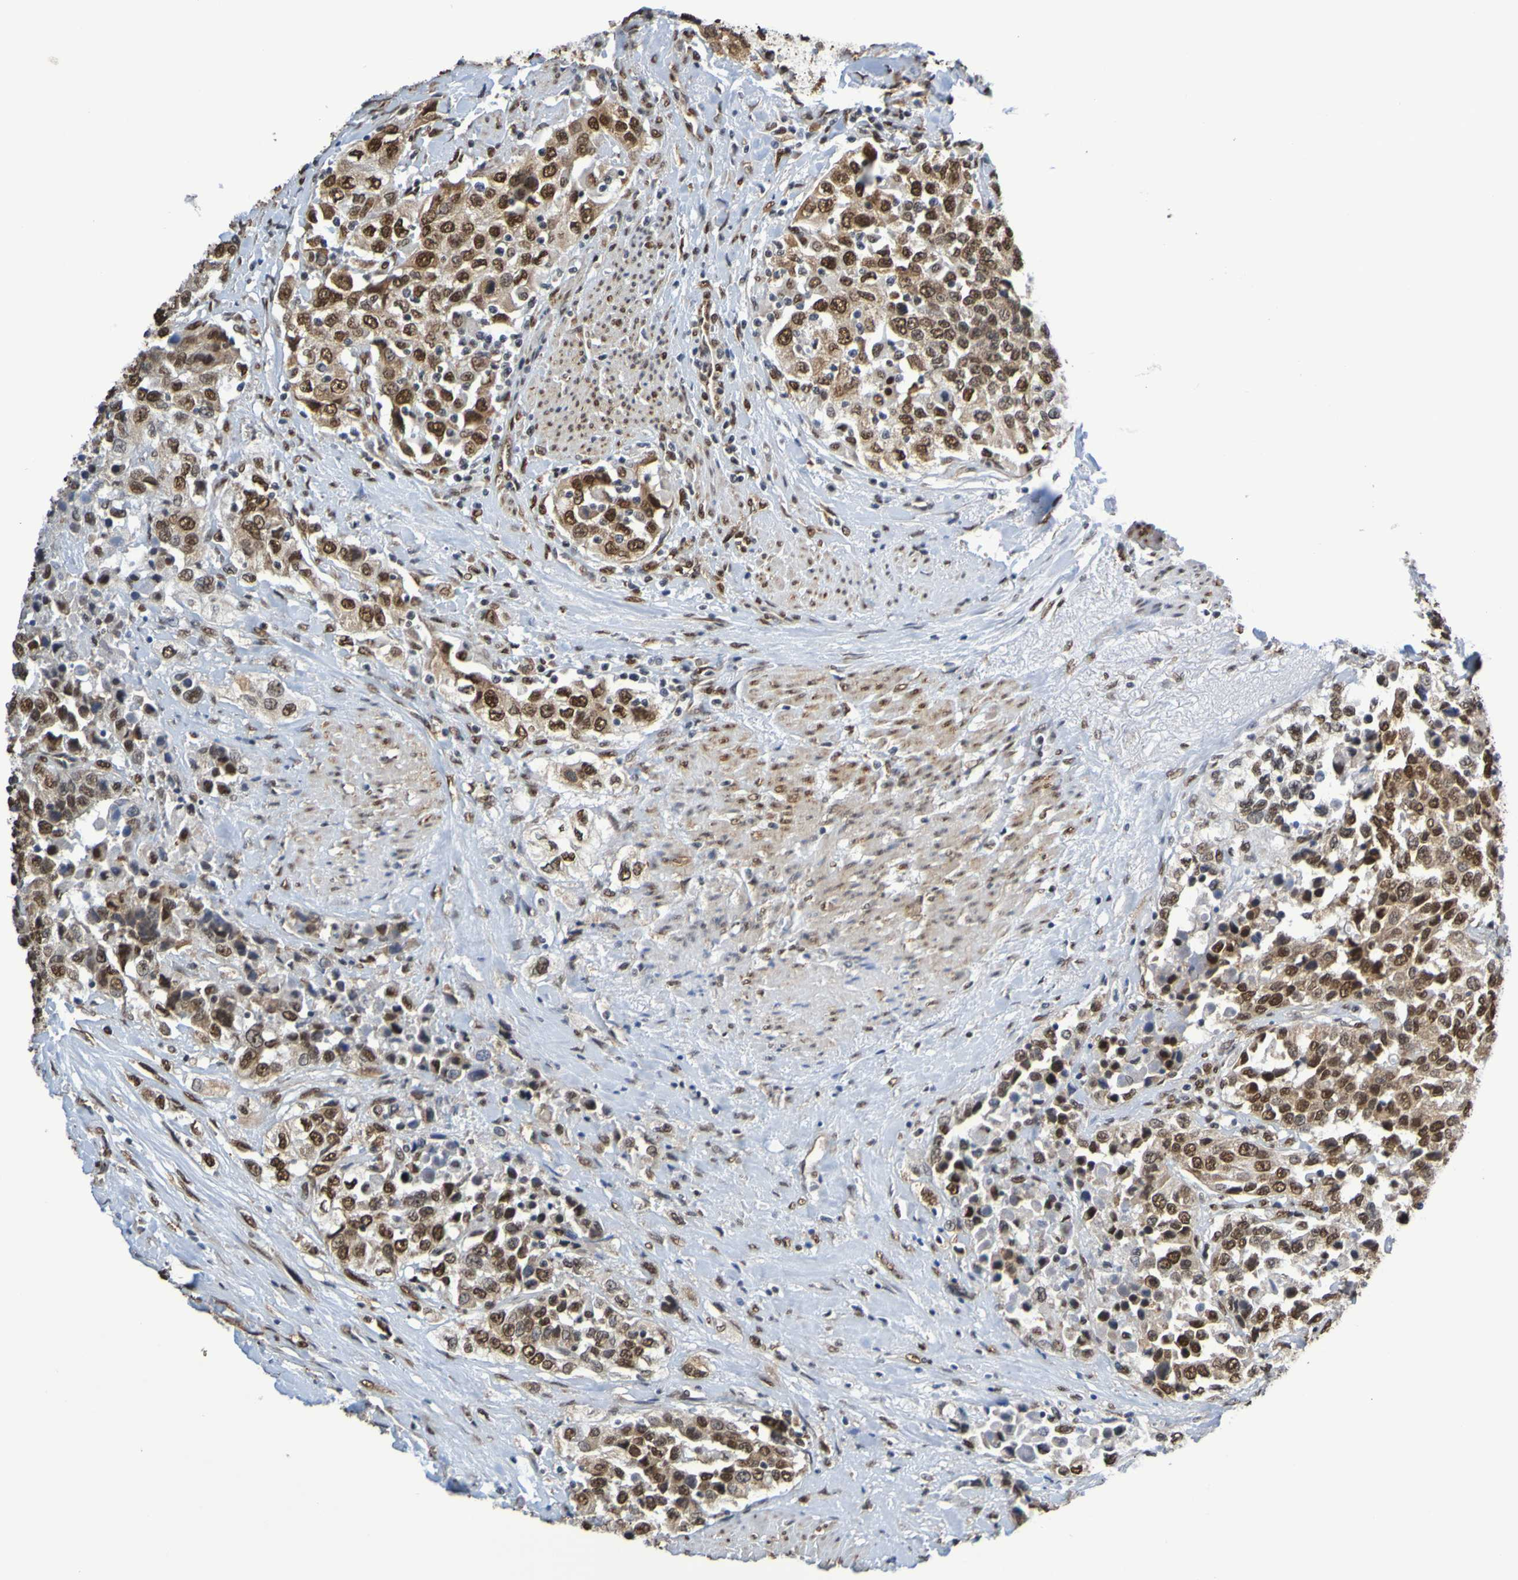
{"staining": {"intensity": "strong", "quantity": ">75%", "location": "nuclear"}, "tissue": "urothelial cancer", "cell_type": "Tumor cells", "image_type": "cancer", "snomed": [{"axis": "morphology", "description": "Urothelial carcinoma, High grade"}, {"axis": "topography", "description": "Urinary bladder"}], "caption": "IHC histopathology image of human urothelial carcinoma (high-grade) stained for a protein (brown), which reveals high levels of strong nuclear staining in approximately >75% of tumor cells.", "gene": "HDAC2", "patient": {"sex": "female", "age": 80}}